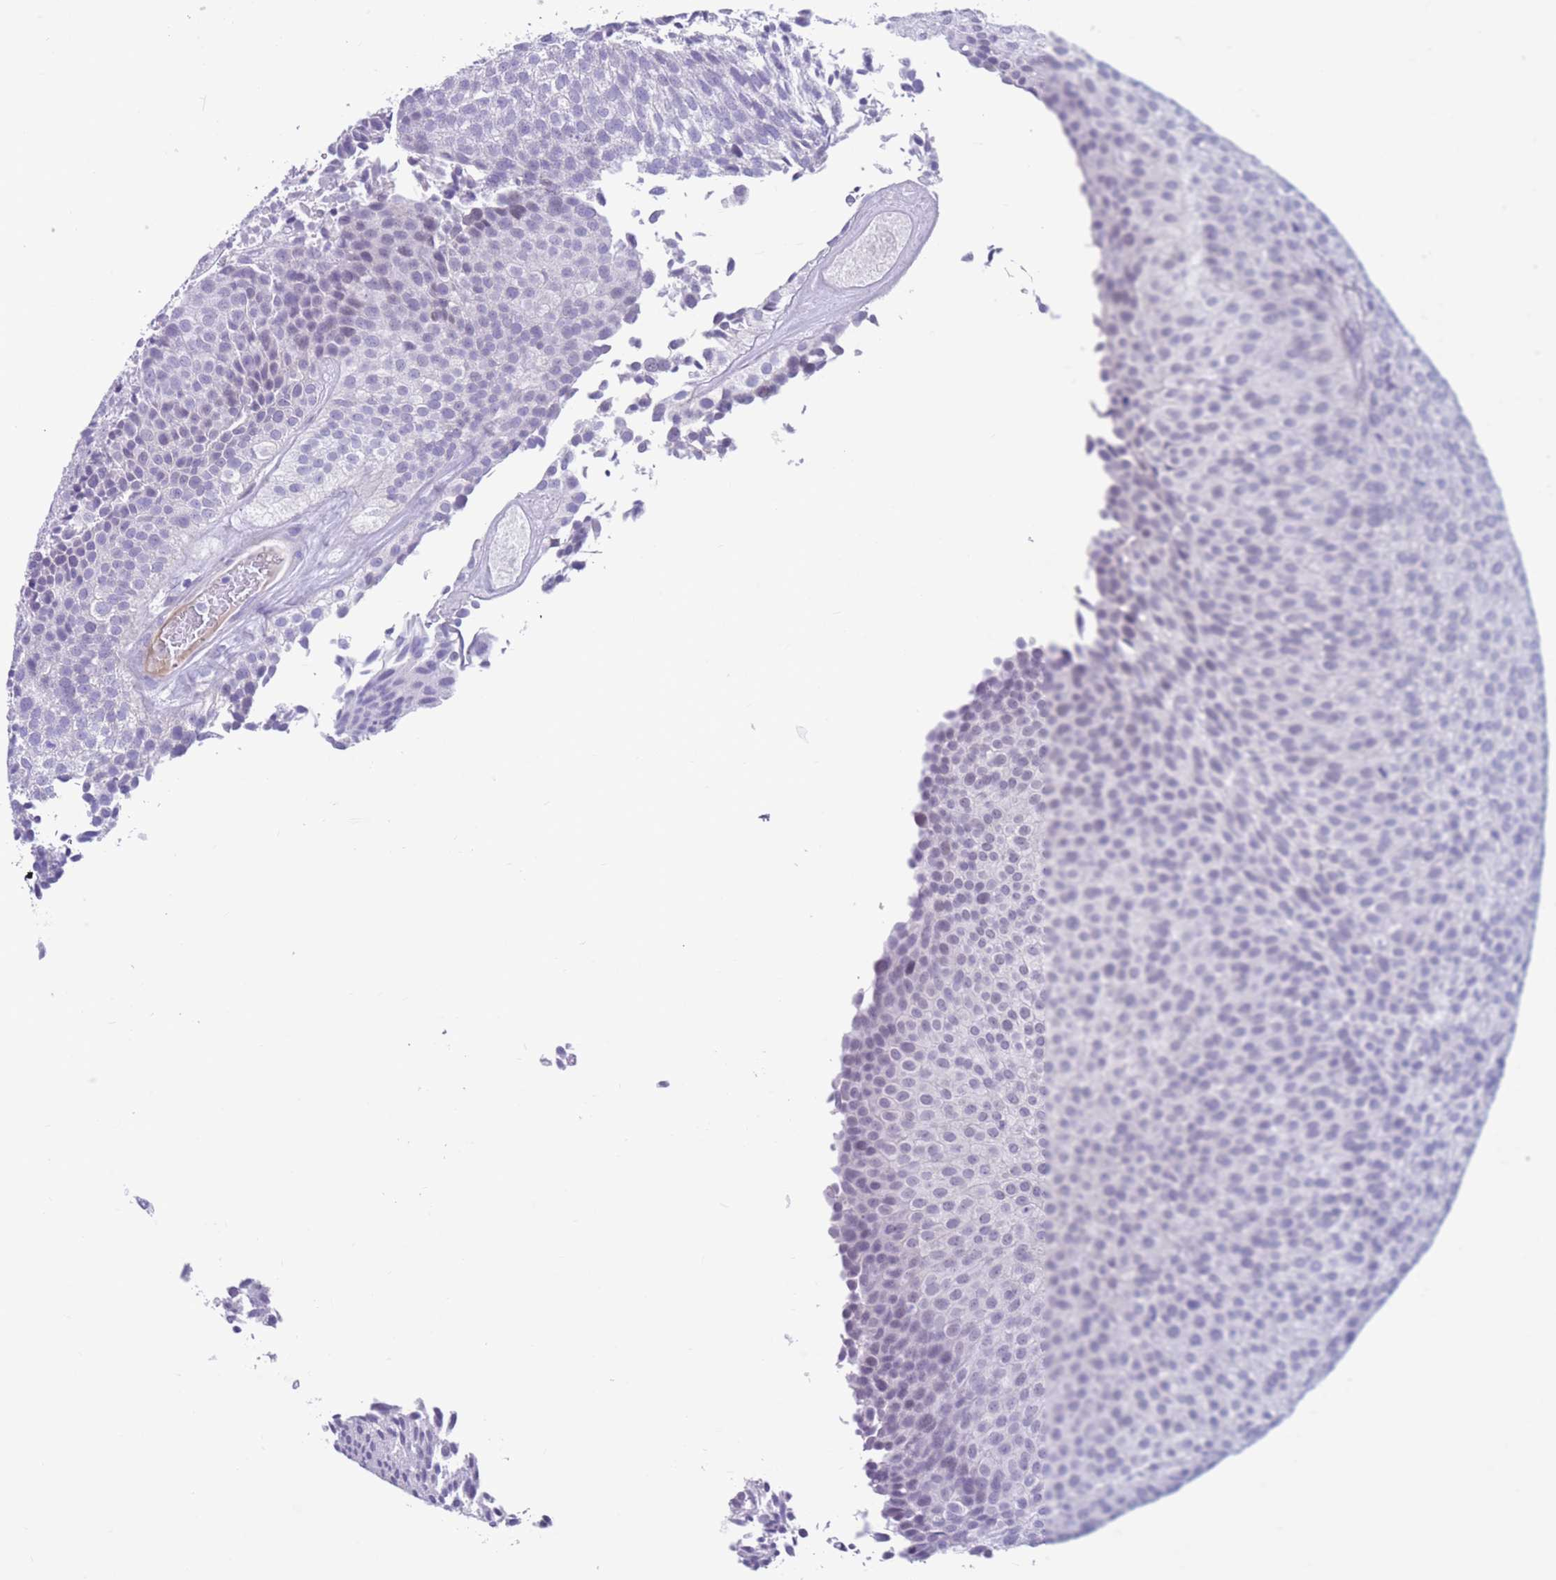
{"staining": {"intensity": "negative", "quantity": "none", "location": "none"}, "tissue": "urothelial cancer", "cell_type": "Tumor cells", "image_type": "cancer", "snomed": [{"axis": "morphology", "description": "Urothelial carcinoma, Low grade"}, {"axis": "topography", "description": "Urinary bladder"}], "caption": "High power microscopy image of an immunohistochemistry image of urothelial cancer, revealing no significant positivity in tumor cells. Brightfield microscopy of IHC stained with DAB (3,3'-diaminobenzidine) (brown) and hematoxylin (blue), captured at high magnification.", "gene": "DPYD", "patient": {"sex": "male", "age": 84}}